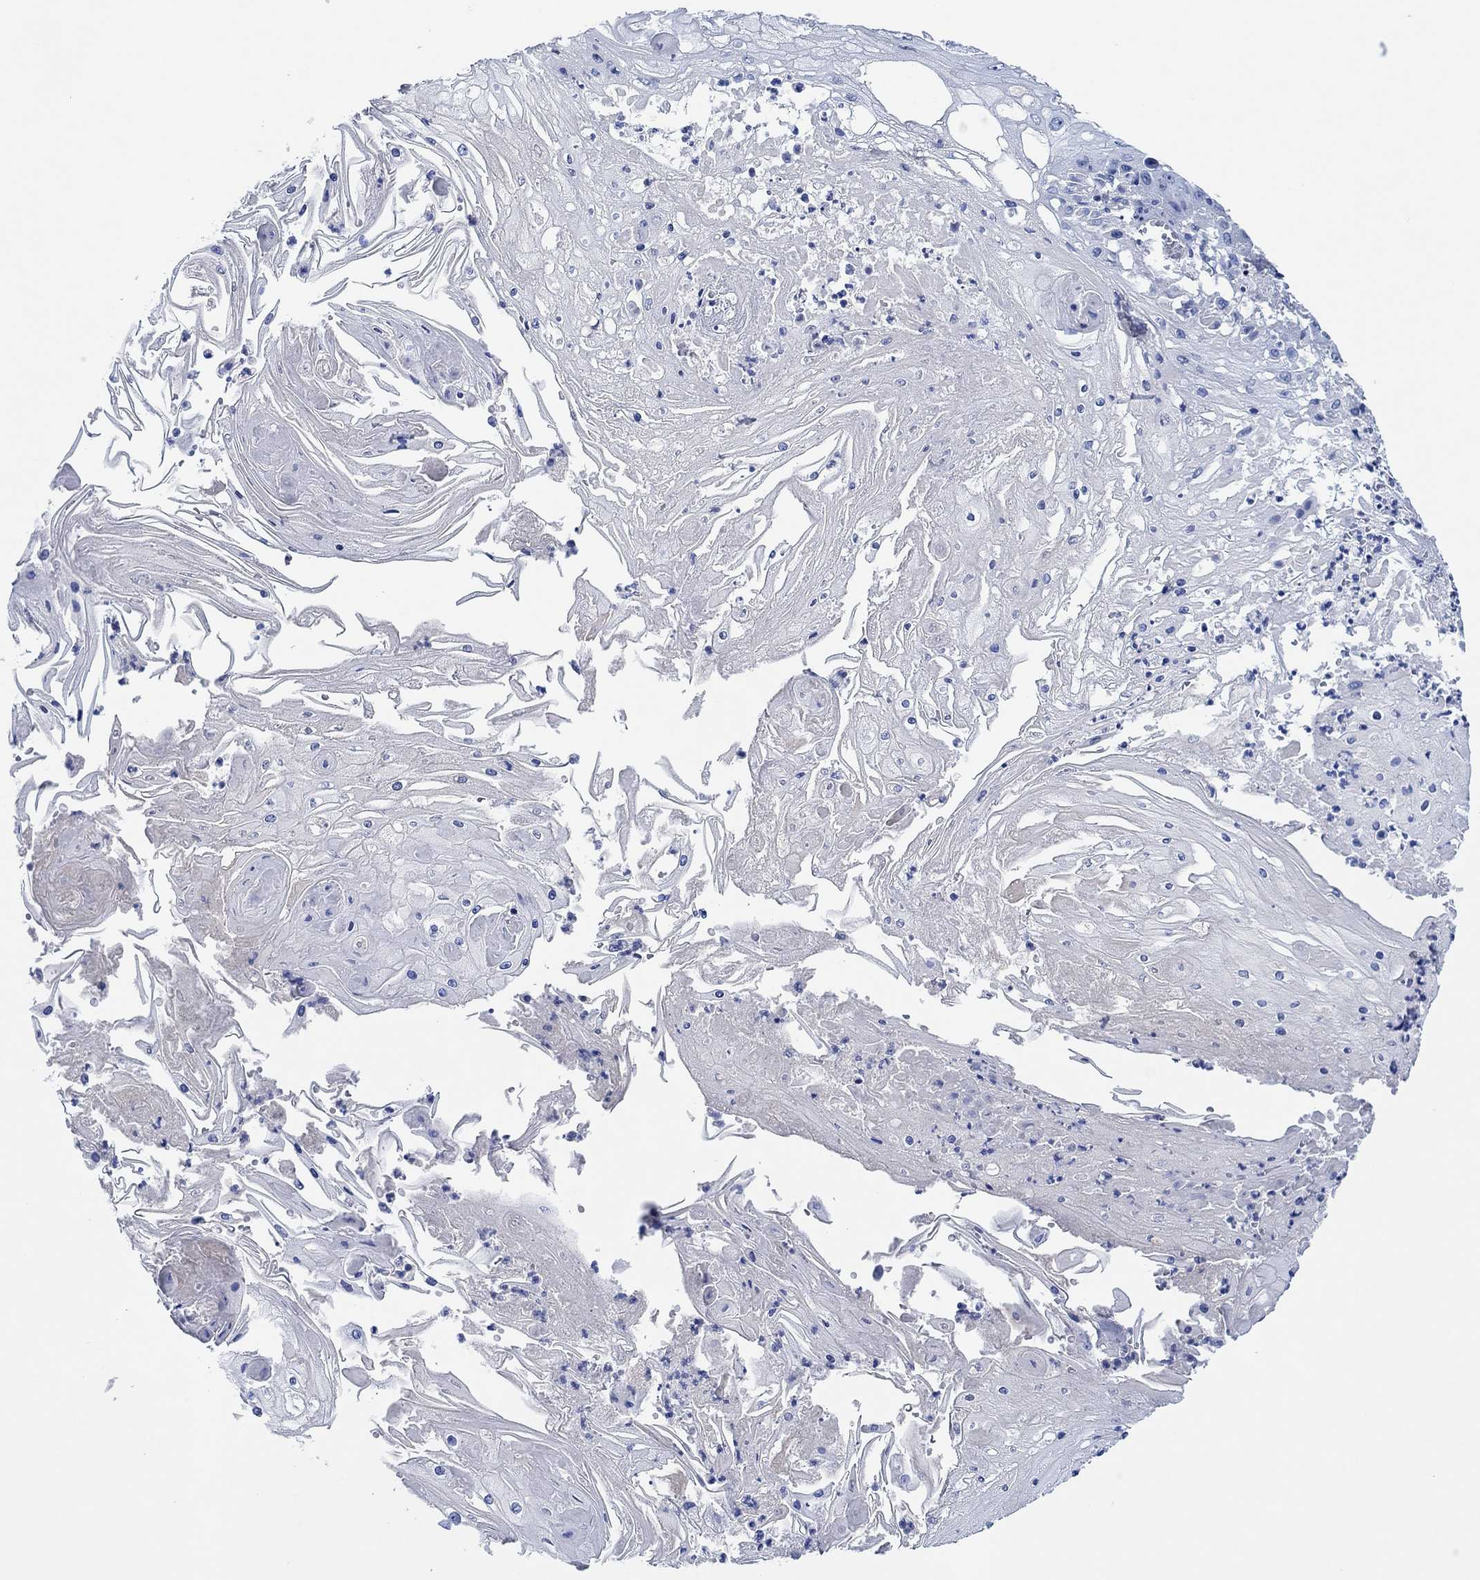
{"staining": {"intensity": "negative", "quantity": "none", "location": "none"}, "tissue": "skin cancer", "cell_type": "Tumor cells", "image_type": "cancer", "snomed": [{"axis": "morphology", "description": "Squamous cell carcinoma, NOS"}, {"axis": "topography", "description": "Skin"}], "caption": "An immunohistochemistry photomicrograph of squamous cell carcinoma (skin) is shown. There is no staining in tumor cells of squamous cell carcinoma (skin).", "gene": "CPNE6", "patient": {"sex": "male", "age": 70}}